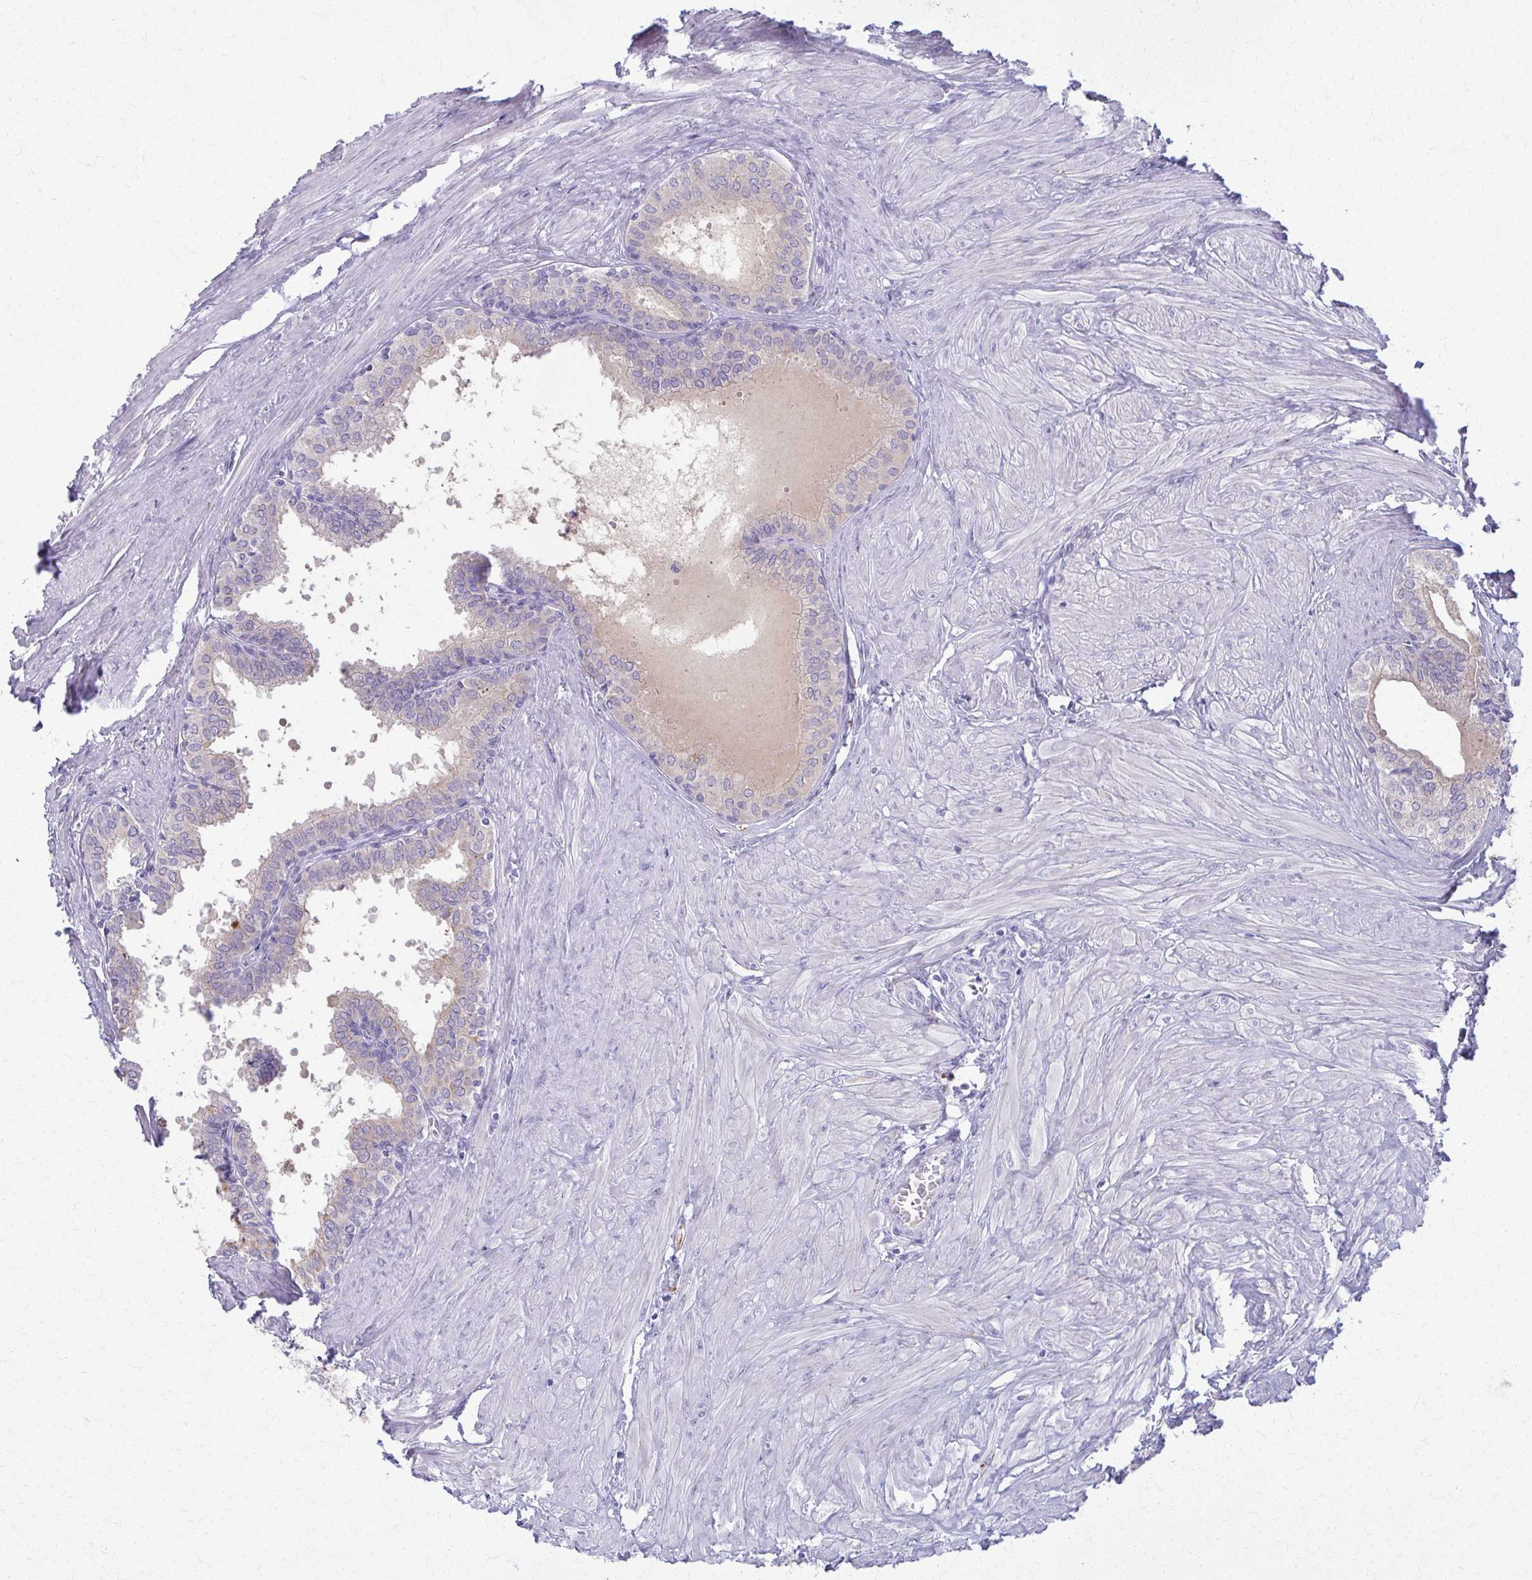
{"staining": {"intensity": "moderate", "quantity": "<25%", "location": "cytoplasmic/membranous"}, "tissue": "prostate", "cell_type": "Glandular cells", "image_type": "normal", "snomed": [{"axis": "morphology", "description": "Normal tissue, NOS"}, {"axis": "topography", "description": "Prostate"}, {"axis": "topography", "description": "Peripheral nerve tissue"}], "caption": "Immunohistochemistry staining of normal prostate, which shows low levels of moderate cytoplasmic/membranous expression in about <25% of glandular cells indicating moderate cytoplasmic/membranous protein staining. The staining was performed using DAB (3,3'-diaminobenzidine) (brown) for protein detection and nuclei were counterstained in hematoxylin (blue).", "gene": "ENSG00000275249", "patient": {"sex": "male", "age": 55}}